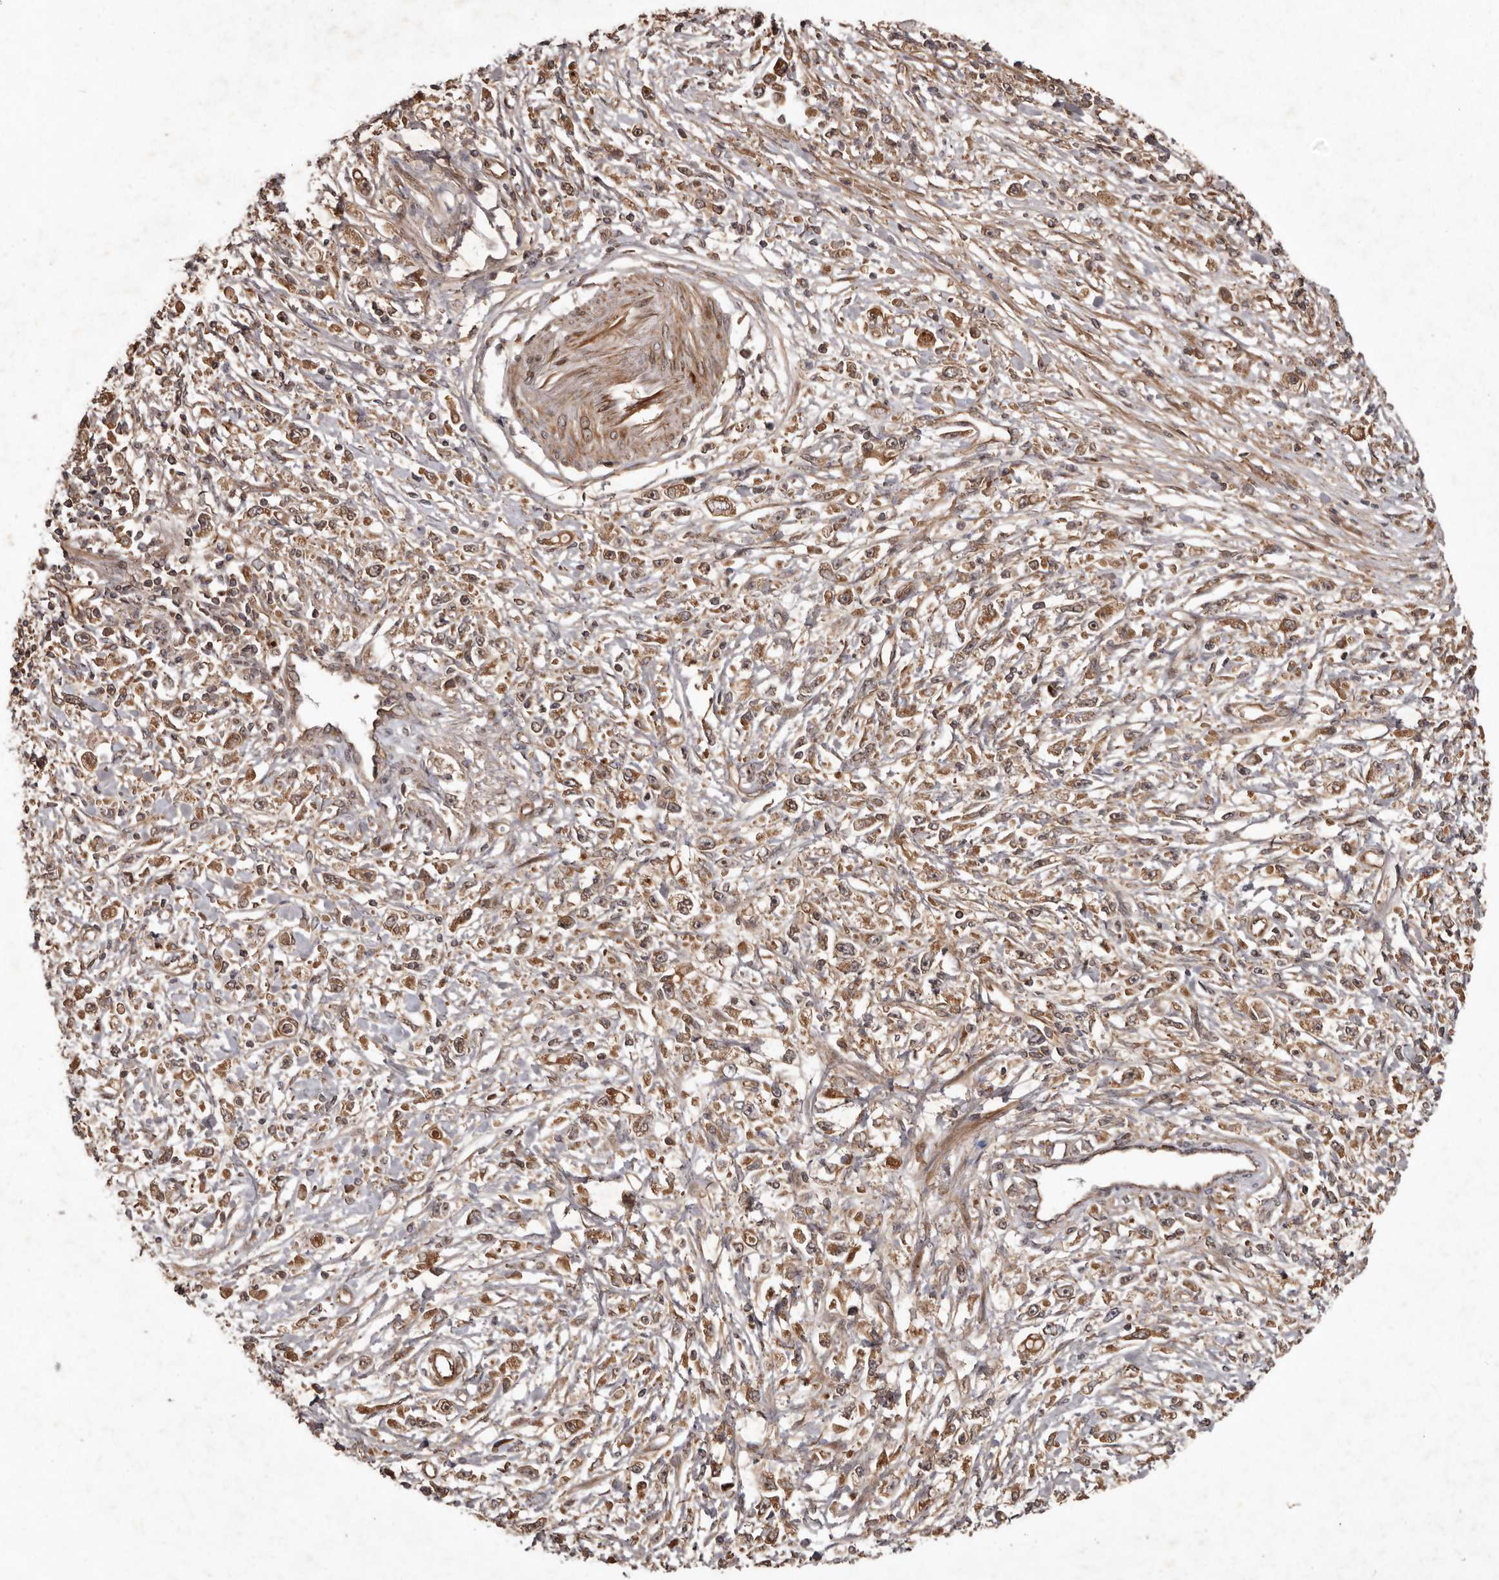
{"staining": {"intensity": "moderate", "quantity": ">75%", "location": "cytoplasmic/membranous"}, "tissue": "stomach cancer", "cell_type": "Tumor cells", "image_type": "cancer", "snomed": [{"axis": "morphology", "description": "Adenocarcinoma, NOS"}, {"axis": "topography", "description": "Stomach"}], "caption": "Stomach cancer stained for a protein shows moderate cytoplasmic/membranous positivity in tumor cells.", "gene": "STK36", "patient": {"sex": "female", "age": 59}}